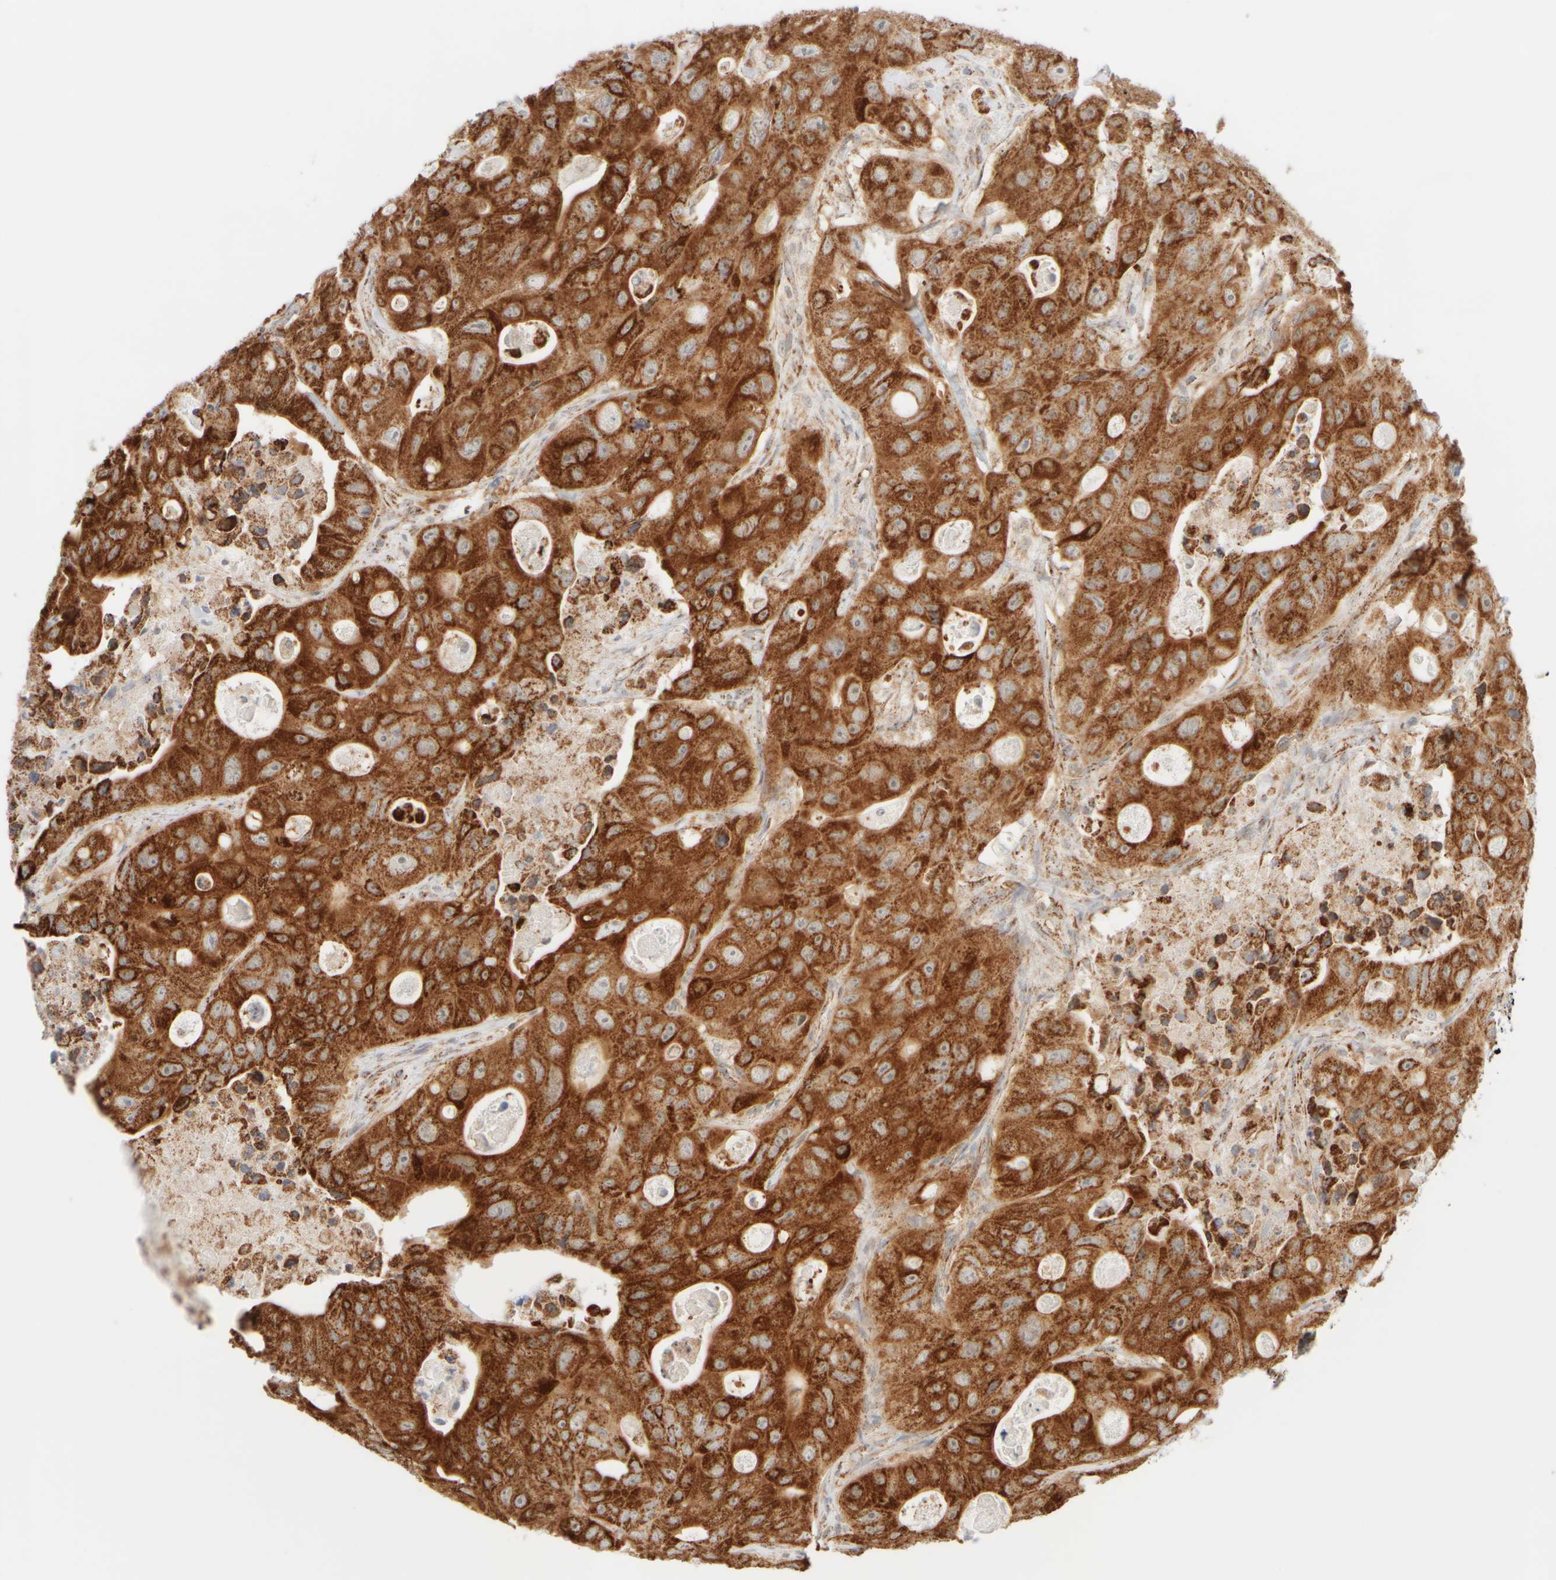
{"staining": {"intensity": "strong", "quantity": ">75%", "location": "cytoplasmic/membranous"}, "tissue": "colorectal cancer", "cell_type": "Tumor cells", "image_type": "cancer", "snomed": [{"axis": "morphology", "description": "Adenocarcinoma, NOS"}, {"axis": "topography", "description": "Colon"}], "caption": "High-magnification brightfield microscopy of colorectal cancer (adenocarcinoma) stained with DAB (brown) and counterstained with hematoxylin (blue). tumor cells exhibit strong cytoplasmic/membranous staining is appreciated in about>75% of cells. The staining was performed using DAB to visualize the protein expression in brown, while the nuclei were stained in blue with hematoxylin (Magnification: 20x).", "gene": "PPM1K", "patient": {"sex": "female", "age": 46}}